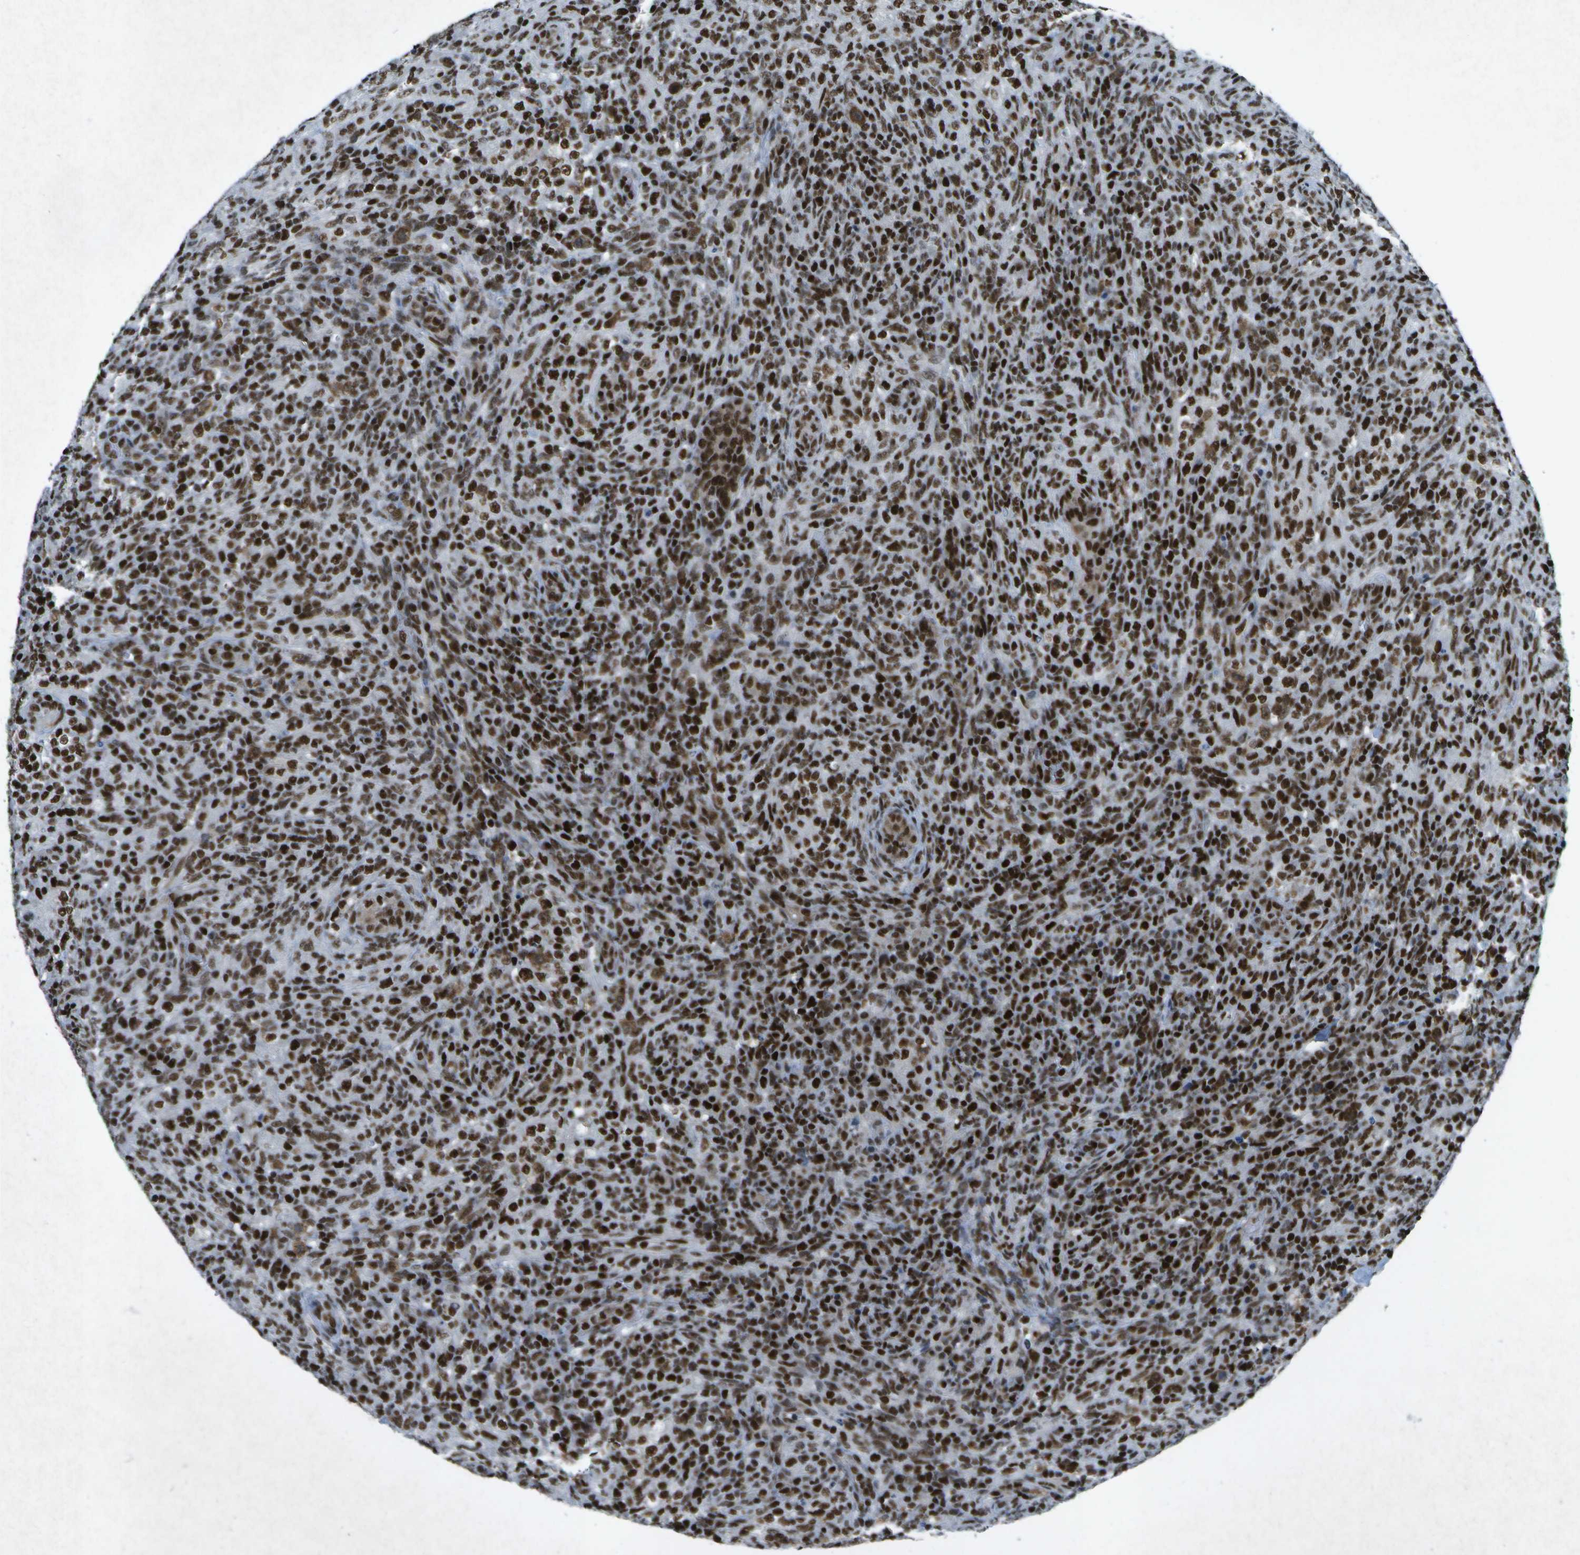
{"staining": {"intensity": "strong", "quantity": ">75%", "location": "nuclear"}, "tissue": "lymphoma", "cell_type": "Tumor cells", "image_type": "cancer", "snomed": [{"axis": "morphology", "description": "Malignant lymphoma, non-Hodgkin's type, High grade"}, {"axis": "topography", "description": "Lymph node"}], "caption": "Protein expression analysis of human high-grade malignant lymphoma, non-Hodgkin's type reveals strong nuclear expression in approximately >75% of tumor cells.", "gene": "MTA2", "patient": {"sex": "female", "age": 76}}